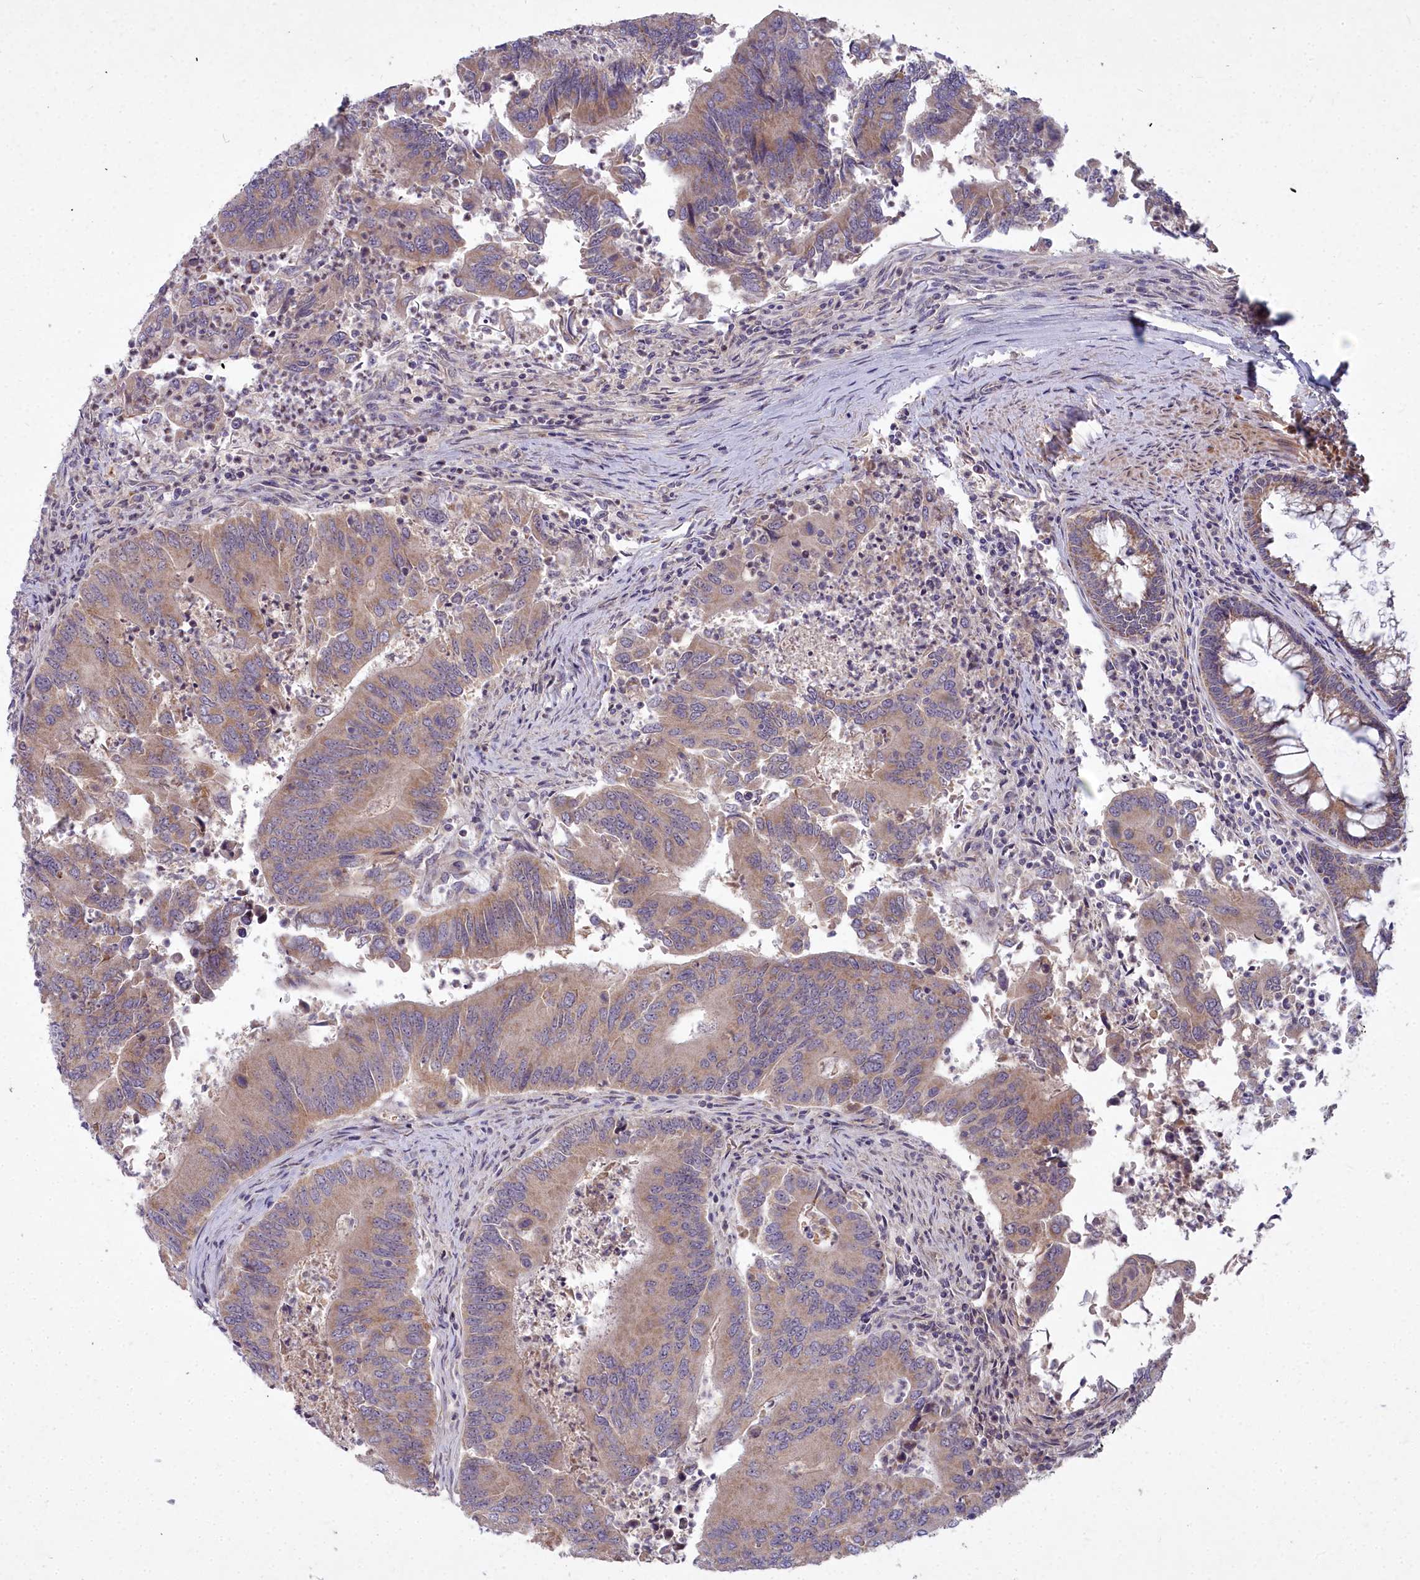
{"staining": {"intensity": "moderate", "quantity": ">75%", "location": "cytoplasmic/membranous"}, "tissue": "colorectal cancer", "cell_type": "Tumor cells", "image_type": "cancer", "snomed": [{"axis": "morphology", "description": "Adenocarcinoma, NOS"}, {"axis": "topography", "description": "Colon"}], "caption": "Moderate cytoplasmic/membranous protein expression is appreciated in about >75% of tumor cells in colorectal adenocarcinoma.", "gene": "MICU2", "patient": {"sex": "female", "age": 67}}